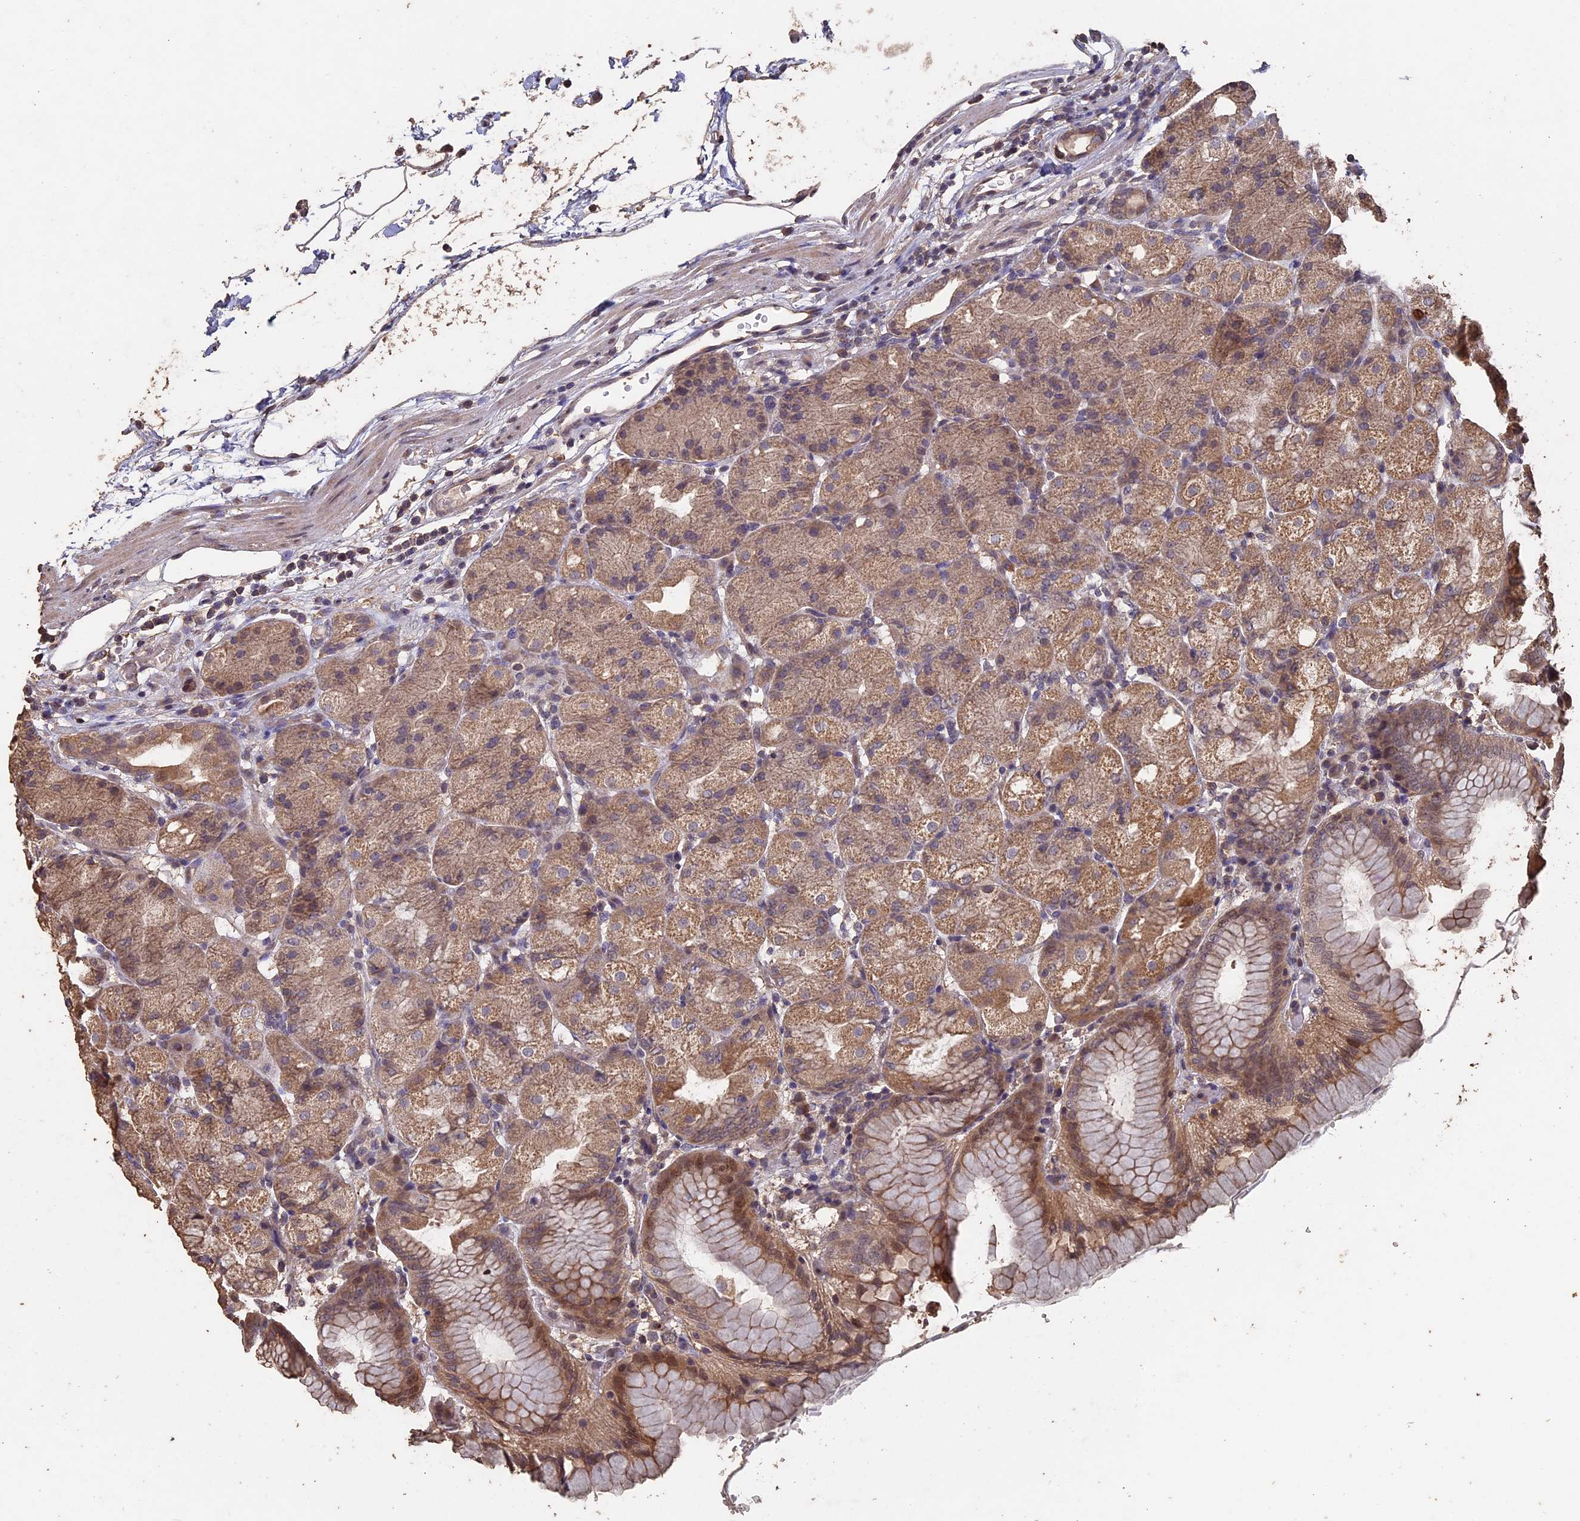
{"staining": {"intensity": "moderate", "quantity": ">75%", "location": "cytoplasmic/membranous"}, "tissue": "stomach", "cell_type": "Glandular cells", "image_type": "normal", "snomed": [{"axis": "morphology", "description": "Normal tissue, NOS"}, {"axis": "topography", "description": "Stomach, upper"}, {"axis": "topography", "description": "Stomach, lower"}], "caption": "A brown stain highlights moderate cytoplasmic/membranous expression of a protein in glandular cells of unremarkable human stomach. The protein of interest is stained brown, and the nuclei are stained in blue (DAB (3,3'-diaminobenzidine) IHC with brightfield microscopy, high magnification).", "gene": "HUNK", "patient": {"sex": "male", "age": 62}}